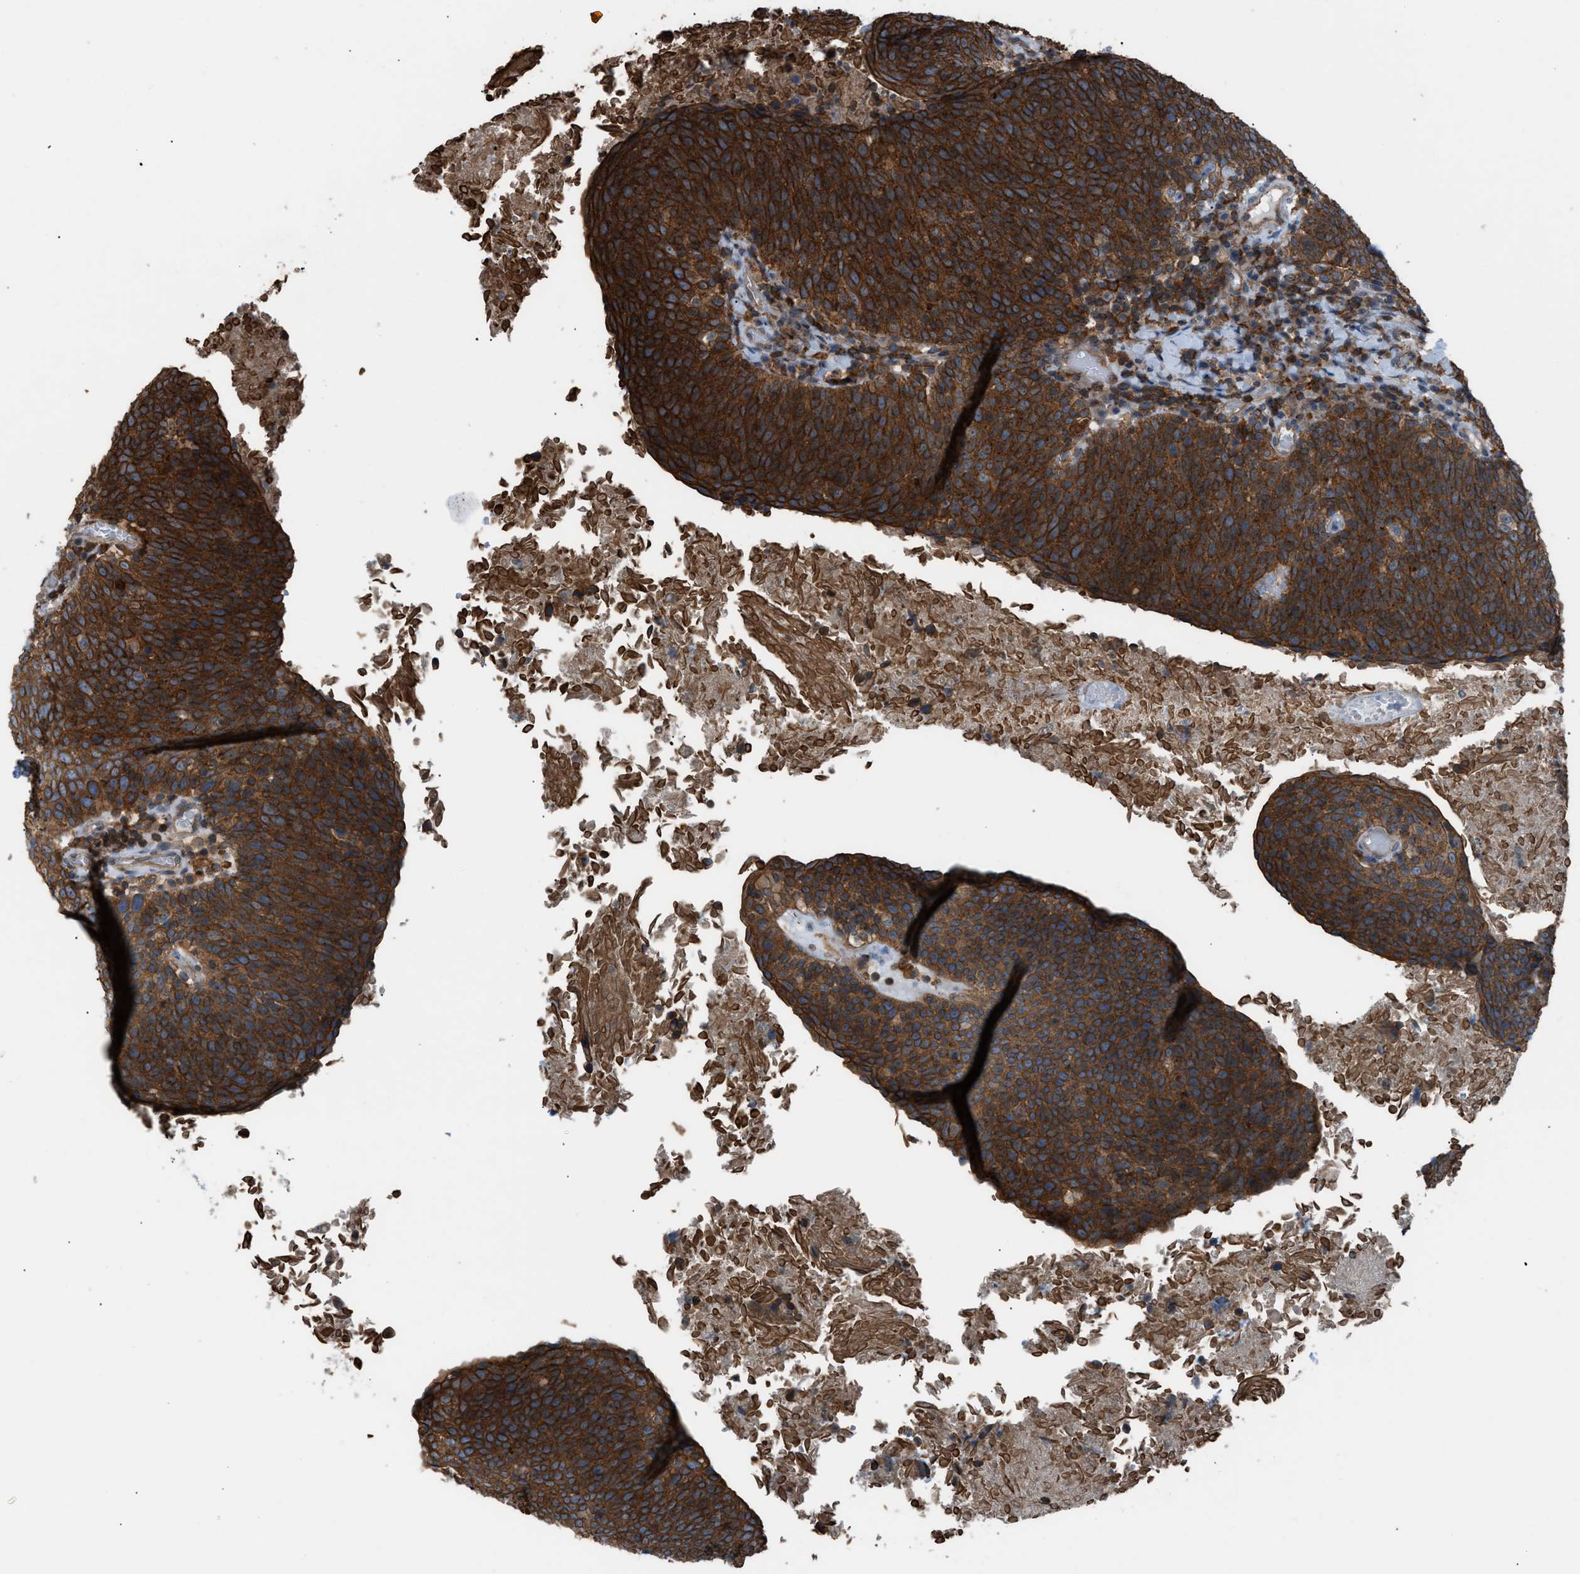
{"staining": {"intensity": "strong", "quantity": ">75%", "location": "cytoplasmic/membranous"}, "tissue": "head and neck cancer", "cell_type": "Tumor cells", "image_type": "cancer", "snomed": [{"axis": "morphology", "description": "Squamous cell carcinoma, NOS"}, {"axis": "morphology", "description": "Squamous cell carcinoma, metastatic, NOS"}, {"axis": "topography", "description": "Lymph node"}, {"axis": "topography", "description": "Head-Neck"}], "caption": "Head and neck squamous cell carcinoma stained with a protein marker displays strong staining in tumor cells.", "gene": "DYRK1A", "patient": {"sex": "male", "age": 62}}